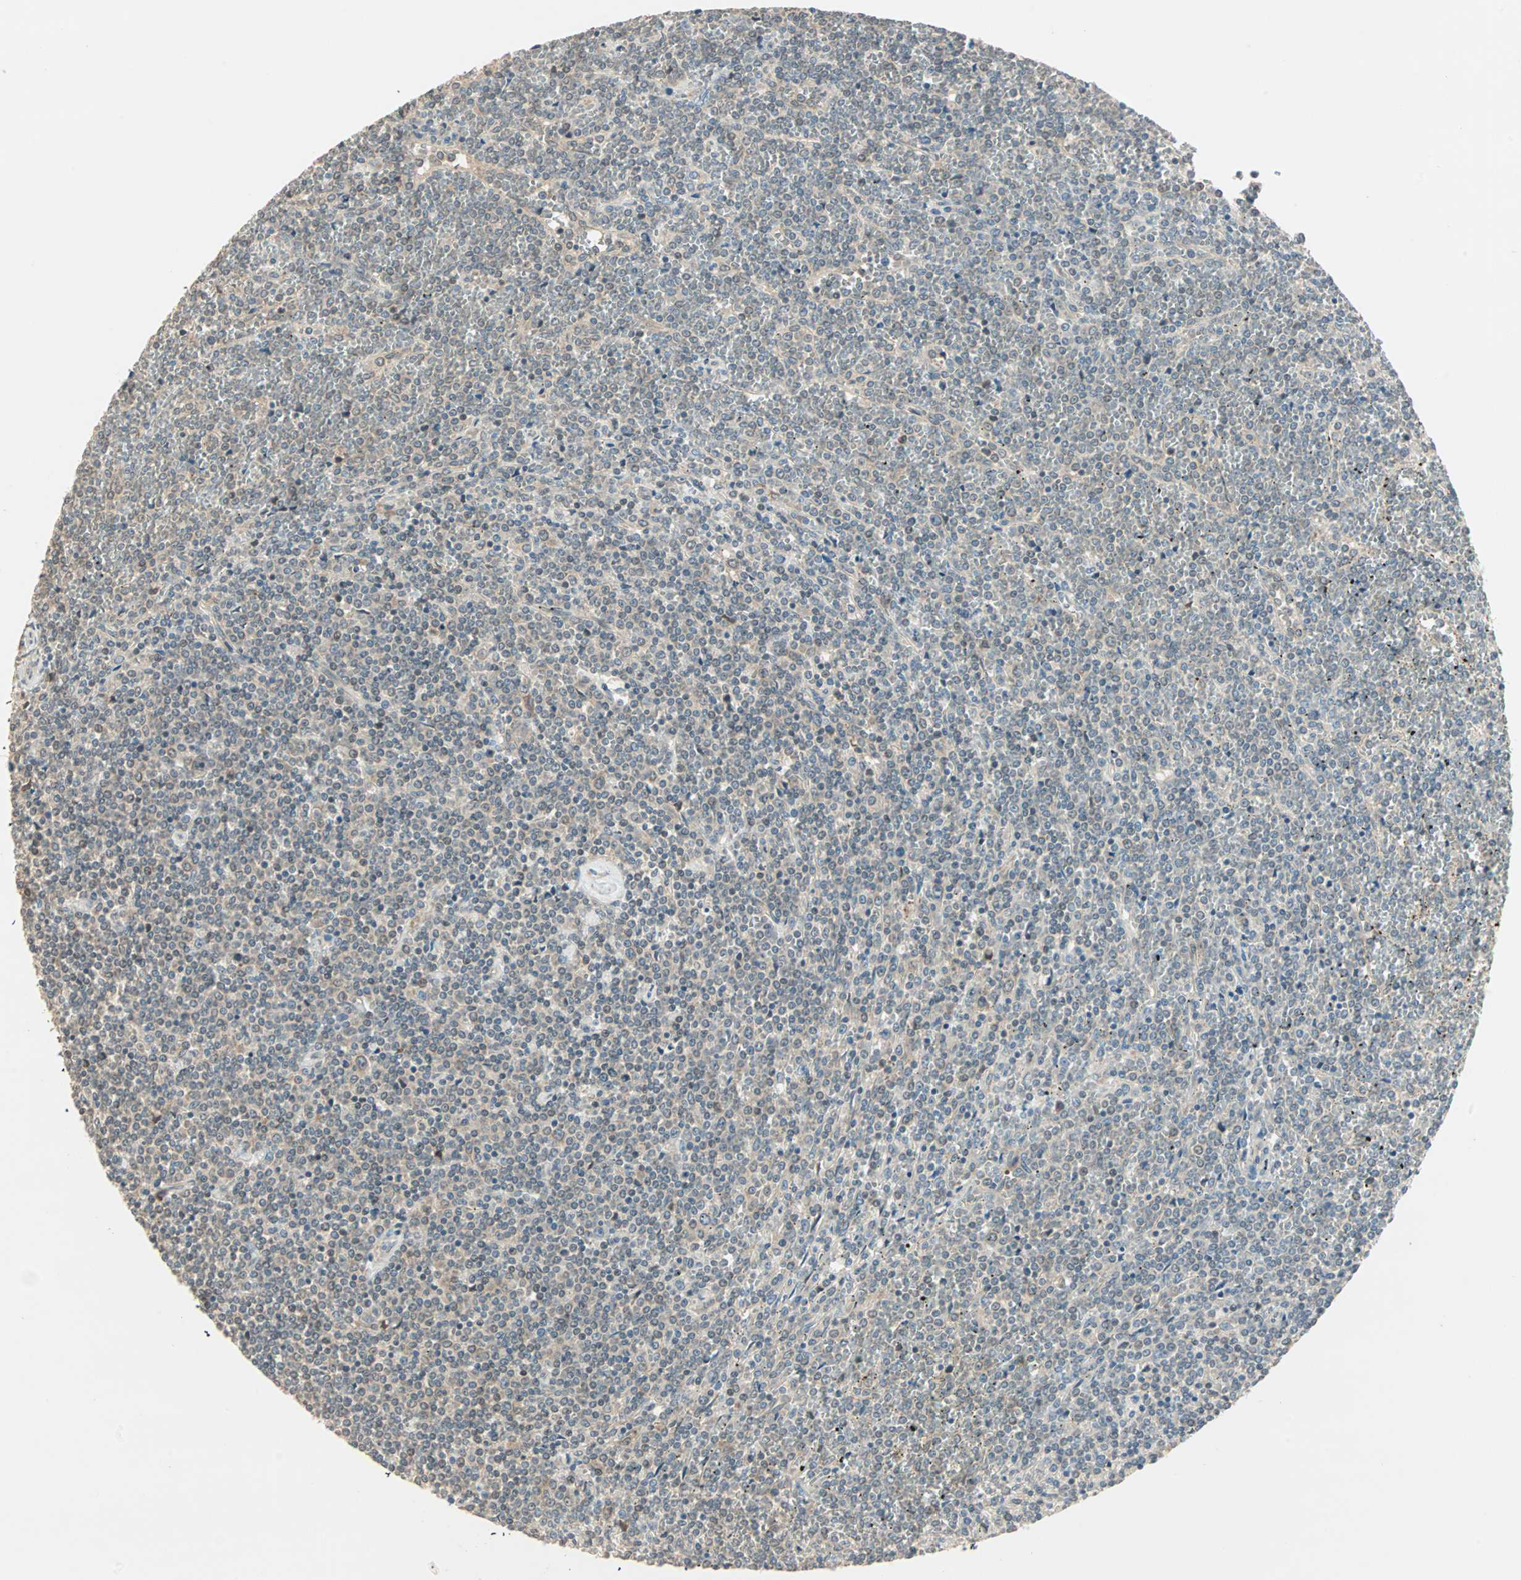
{"staining": {"intensity": "weak", "quantity": "<25%", "location": "cytoplasmic/membranous"}, "tissue": "lymphoma", "cell_type": "Tumor cells", "image_type": "cancer", "snomed": [{"axis": "morphology", "description": "Malignant lymphoma, non-Hodgkin's type, Low grade"}, {"axis": "topography", "description": "Spleen"}], "caption": "A micrograph of human low-grade malignant lymphoma, non-Hodgkin's type is negative for staining in tumor cells.", "gene": "TTF2", "patient": {"sex": "female", "age": 19}}